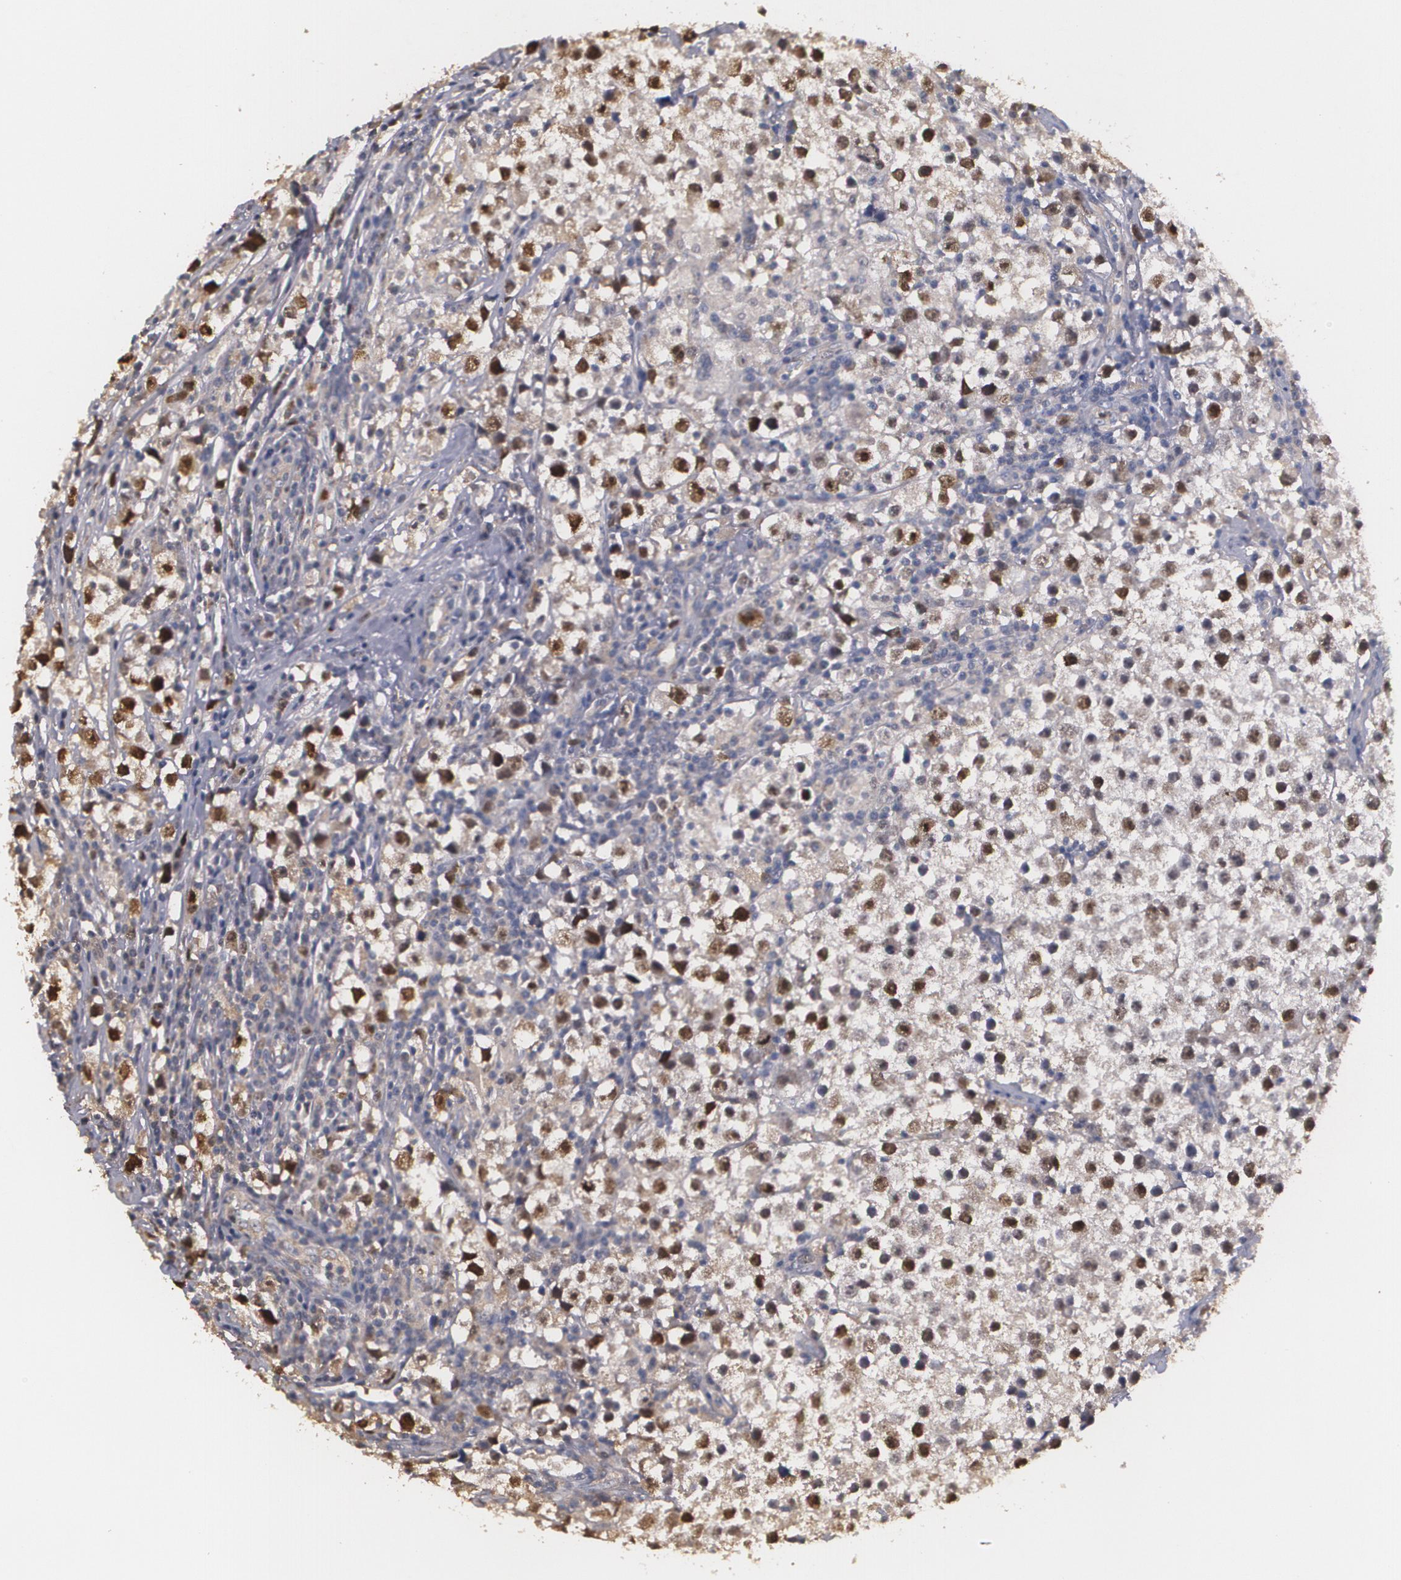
{"staining": {"intensity": "moderate", "quantity": "25%-75%", "location": "cytoplasmic/membranous,nuclear"}, "tissue": "testis cancer", "cell_type": "Tumor cells", "image_type": "cancer", "snomed": [{"axis": "morphology", "description": "Seminoma, NOS"}, {"axis": "topography", "description": "Testis"}], "caption": "Immunohistochemical staining of human testis seminoma reveals medium levels of moderate cytoplasmic/membranous and nuclear expression in about 25%-75% of tumor cells.", "gene": "BRCA1", "patient": {"sex": "male", "age": 35}}